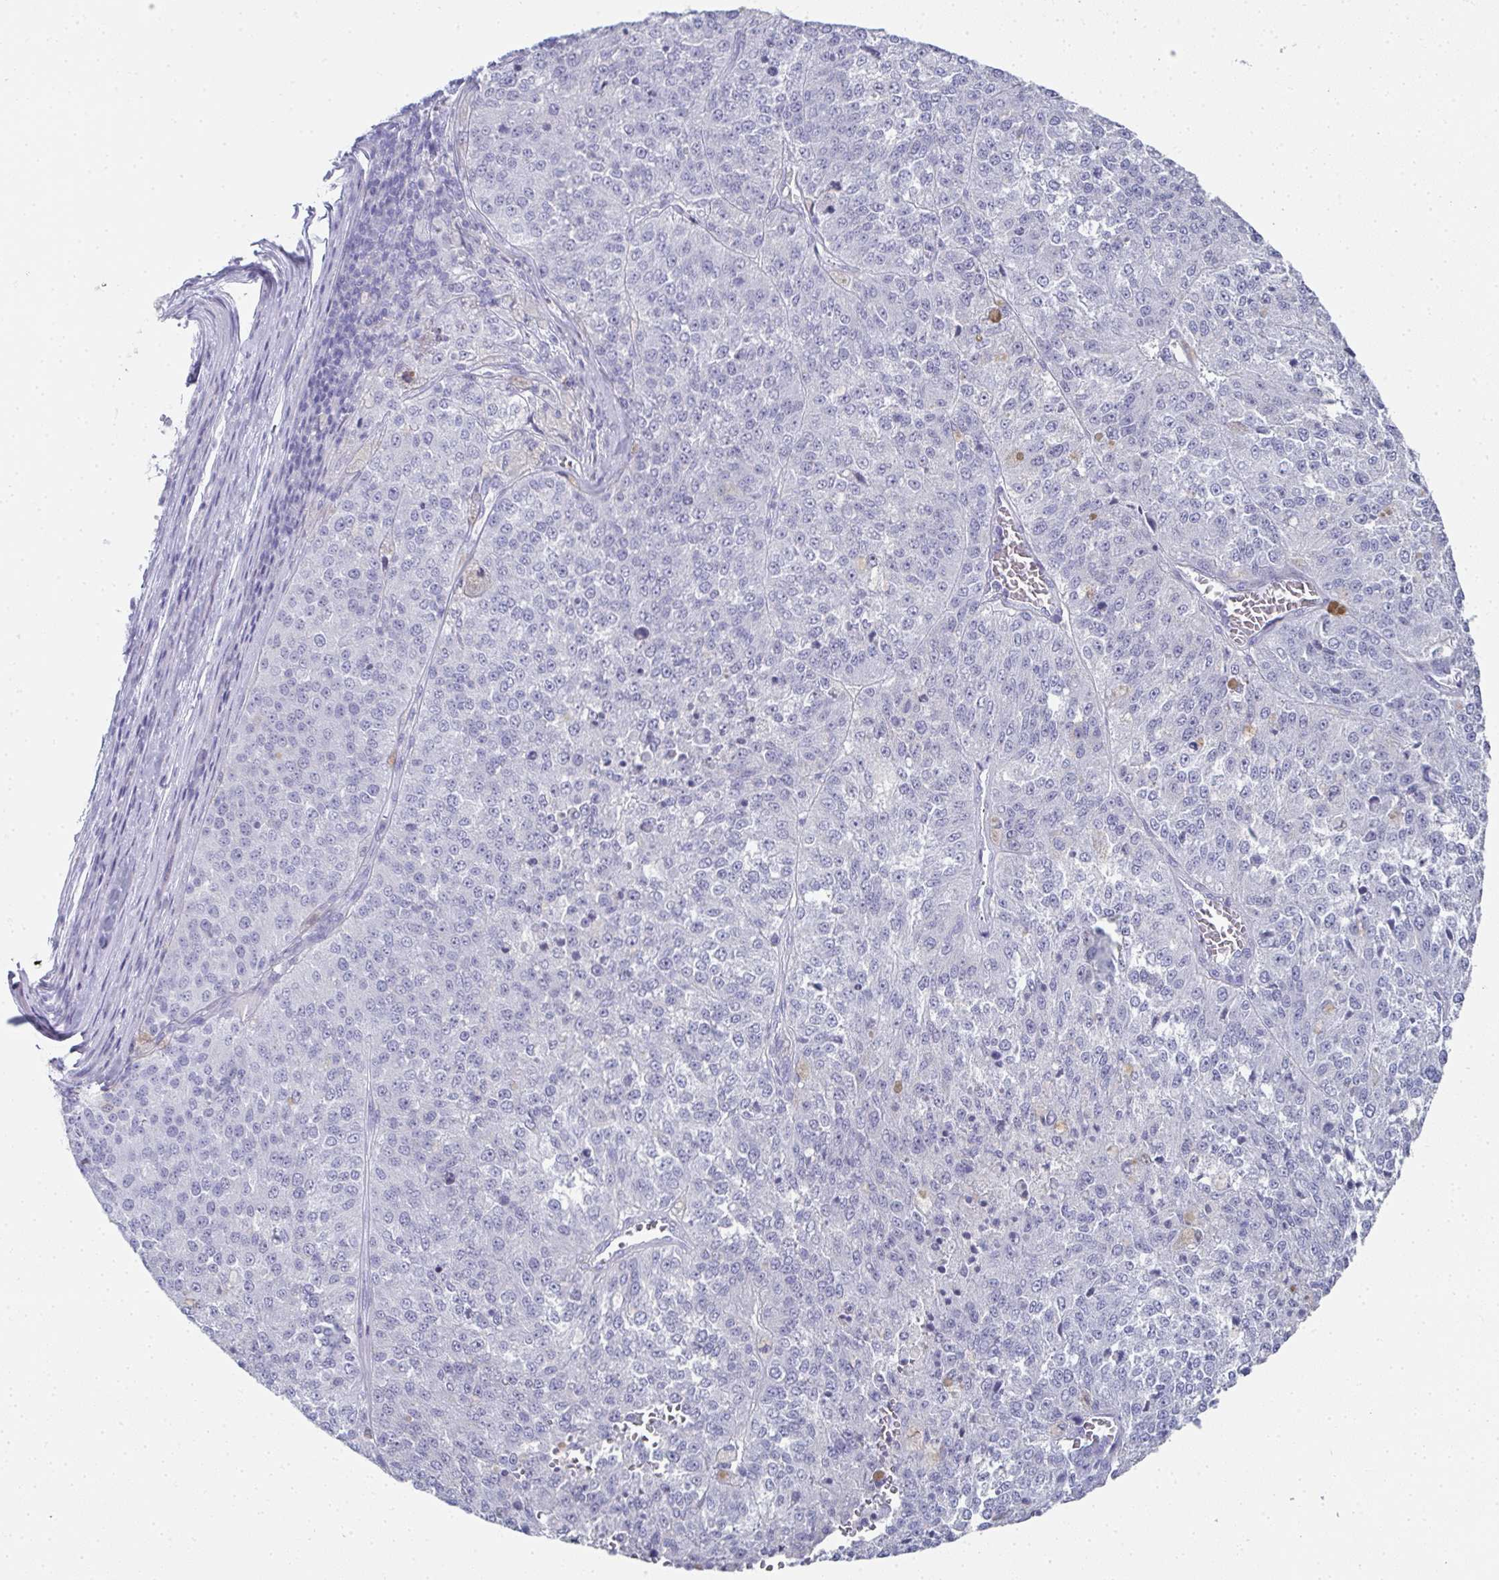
{"staining": {"intensity": "negative", "quantity": "none", "location": "none"}, "tissue": "melanoma", "cell_type": "Tumor cells", "image_type": "cancer", "snomed": [{"axis": "morphology", "description": "Malignant melanoma, Metastatic site"}, {"axis": "topography", "description": "Lymph node"}], "caption": "Immunohistochemistry micrograph of human melanoma stained for a protein (brown), which shows no positivity in tumor cells.", "gene": "SYCP1", "patient": {"sex": "female", "age": 64}}